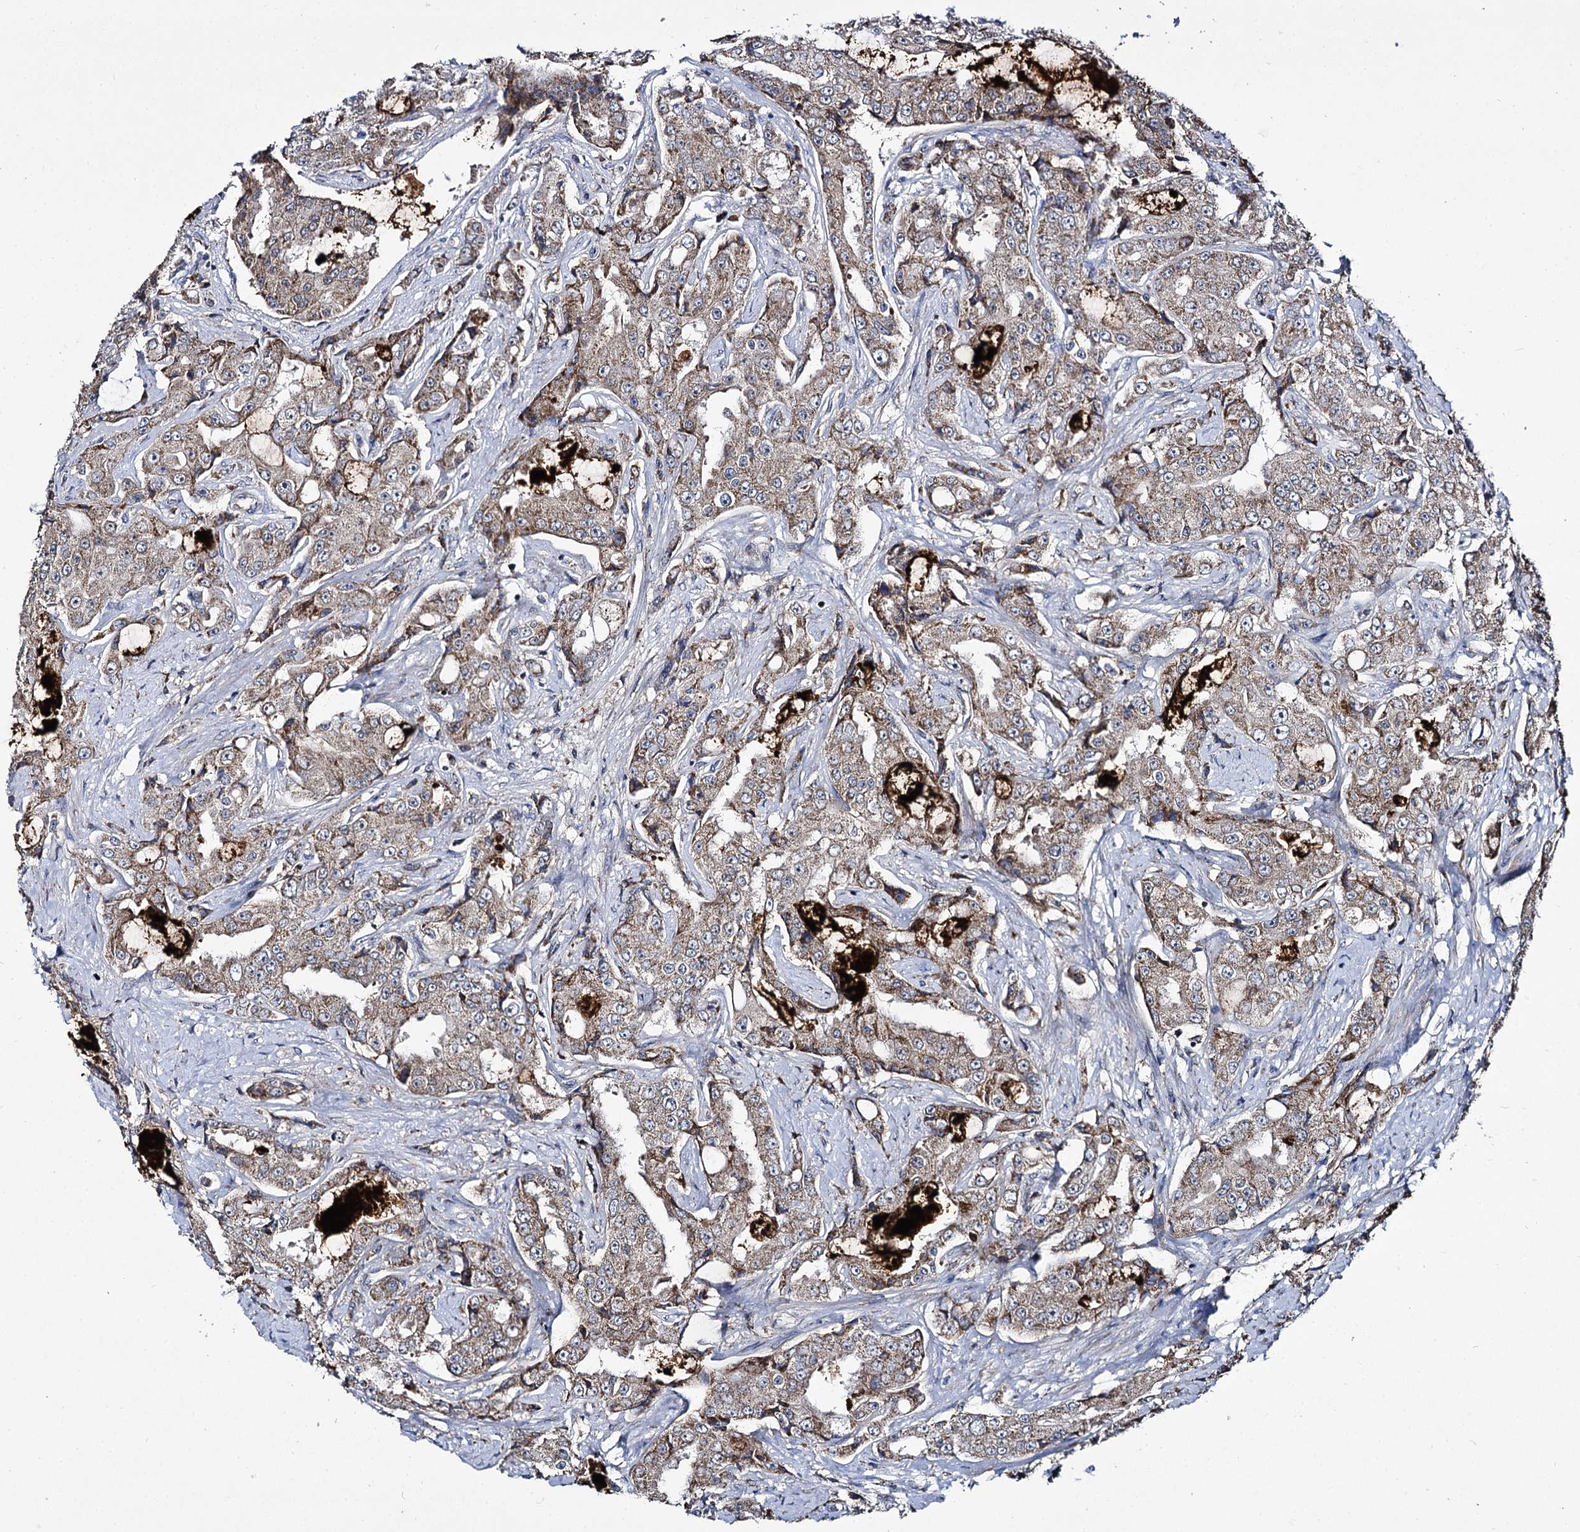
{"staining": {"intensity": "moderate", "quantity": ">75%", "location": "cytoplasmic/membranous"}, "tissue": "prostate cancer", "cell_type": "Tumor cells", "image_type": "cancer", "snomed": [{"axis": "morphology", "description": "Adenocarcinoma, High grade"}, {"axis": "topography", "description": "Prostate"}], "caption": "A histopathology image of adenocarcinoma (high-grade) (prostate) stained for a protein shows moderate cytoplasmic/membranous brown staining in tumor cells.", "gene": "METTL4", "patient": {"sex": "male", "age": 73}}